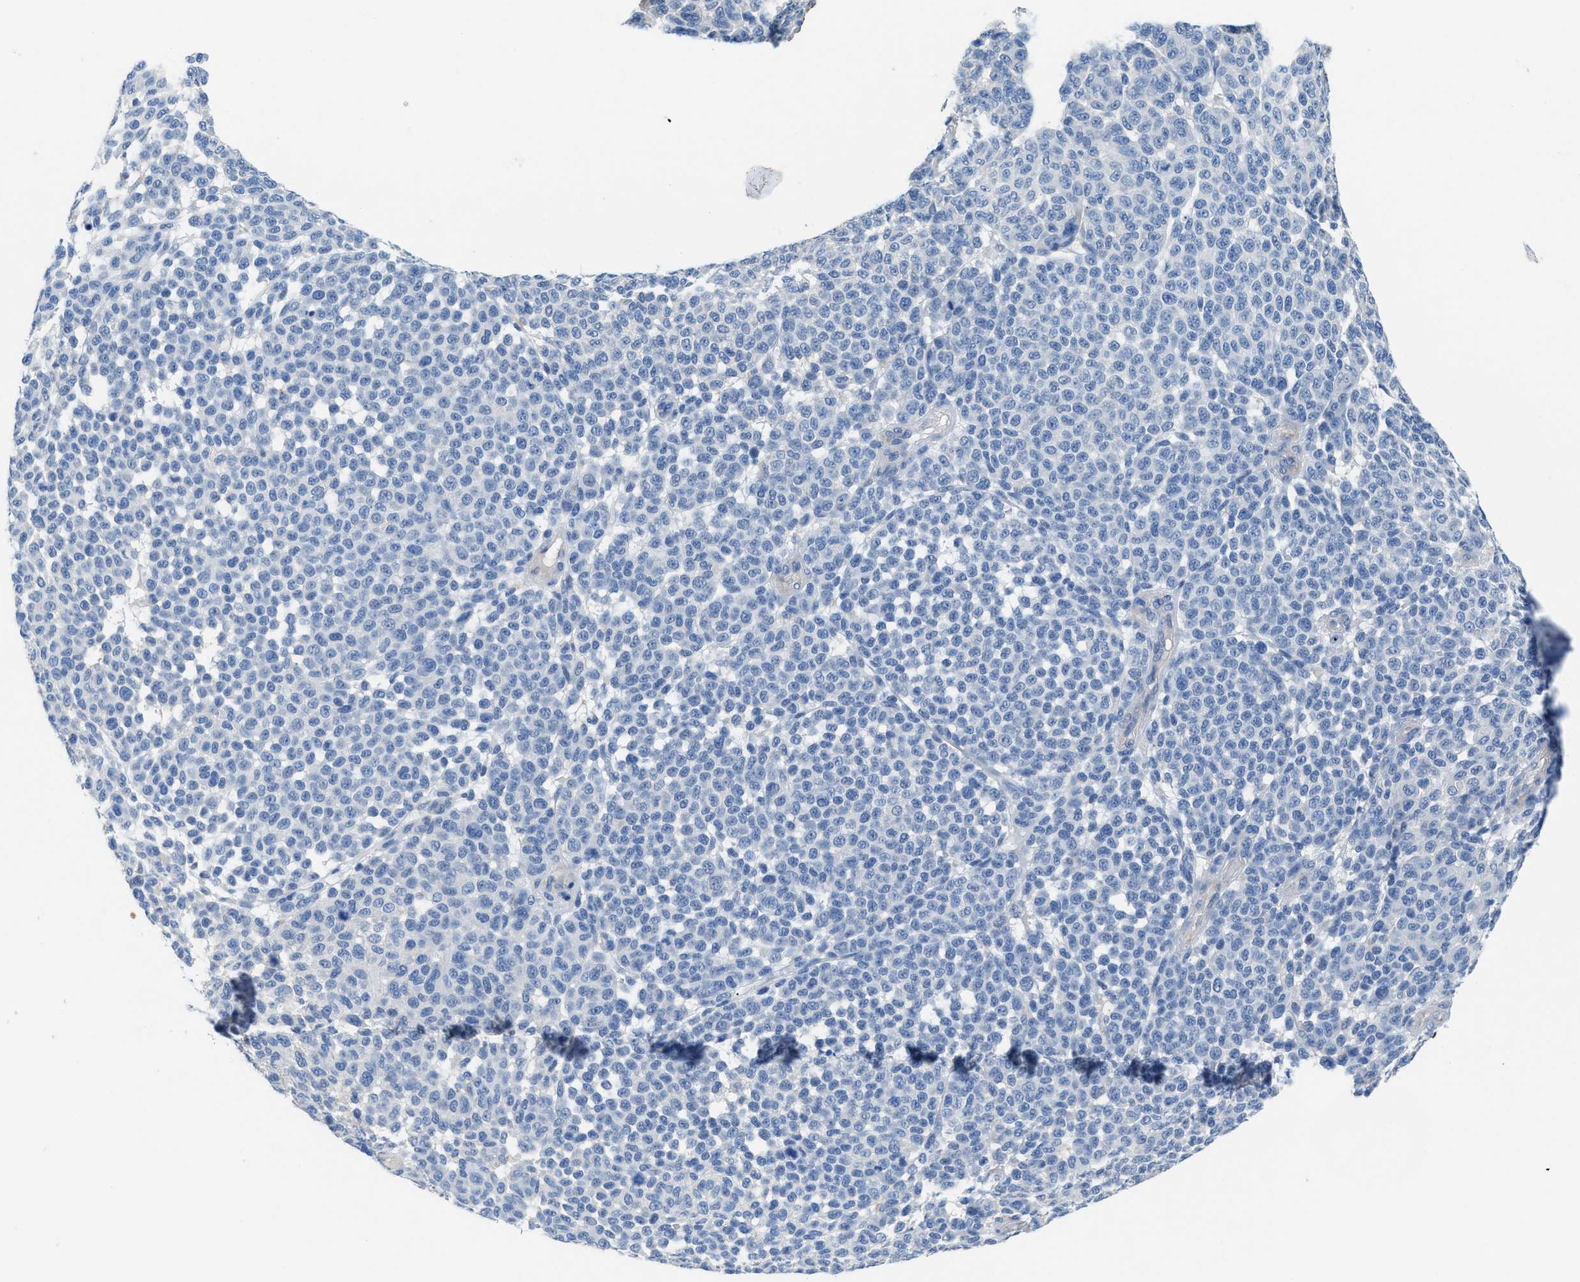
{"staining": {"intensity": "negative", "quantity": "none", "location": "none"}, "tissue": "melanoma", "cell_type": "Tumor cells", "image_type": "cancer", "snomed": [{"axis": "morphology", "description": "Malignant melanoma, NOS"}, {"axis": "topography", "description": "Skin"}], "caption": "The image shows no significant expression in tumor cells of malignant melanoma.", "gene": "SLC10A6", "patient": {"sex": "male", "age": 59}}